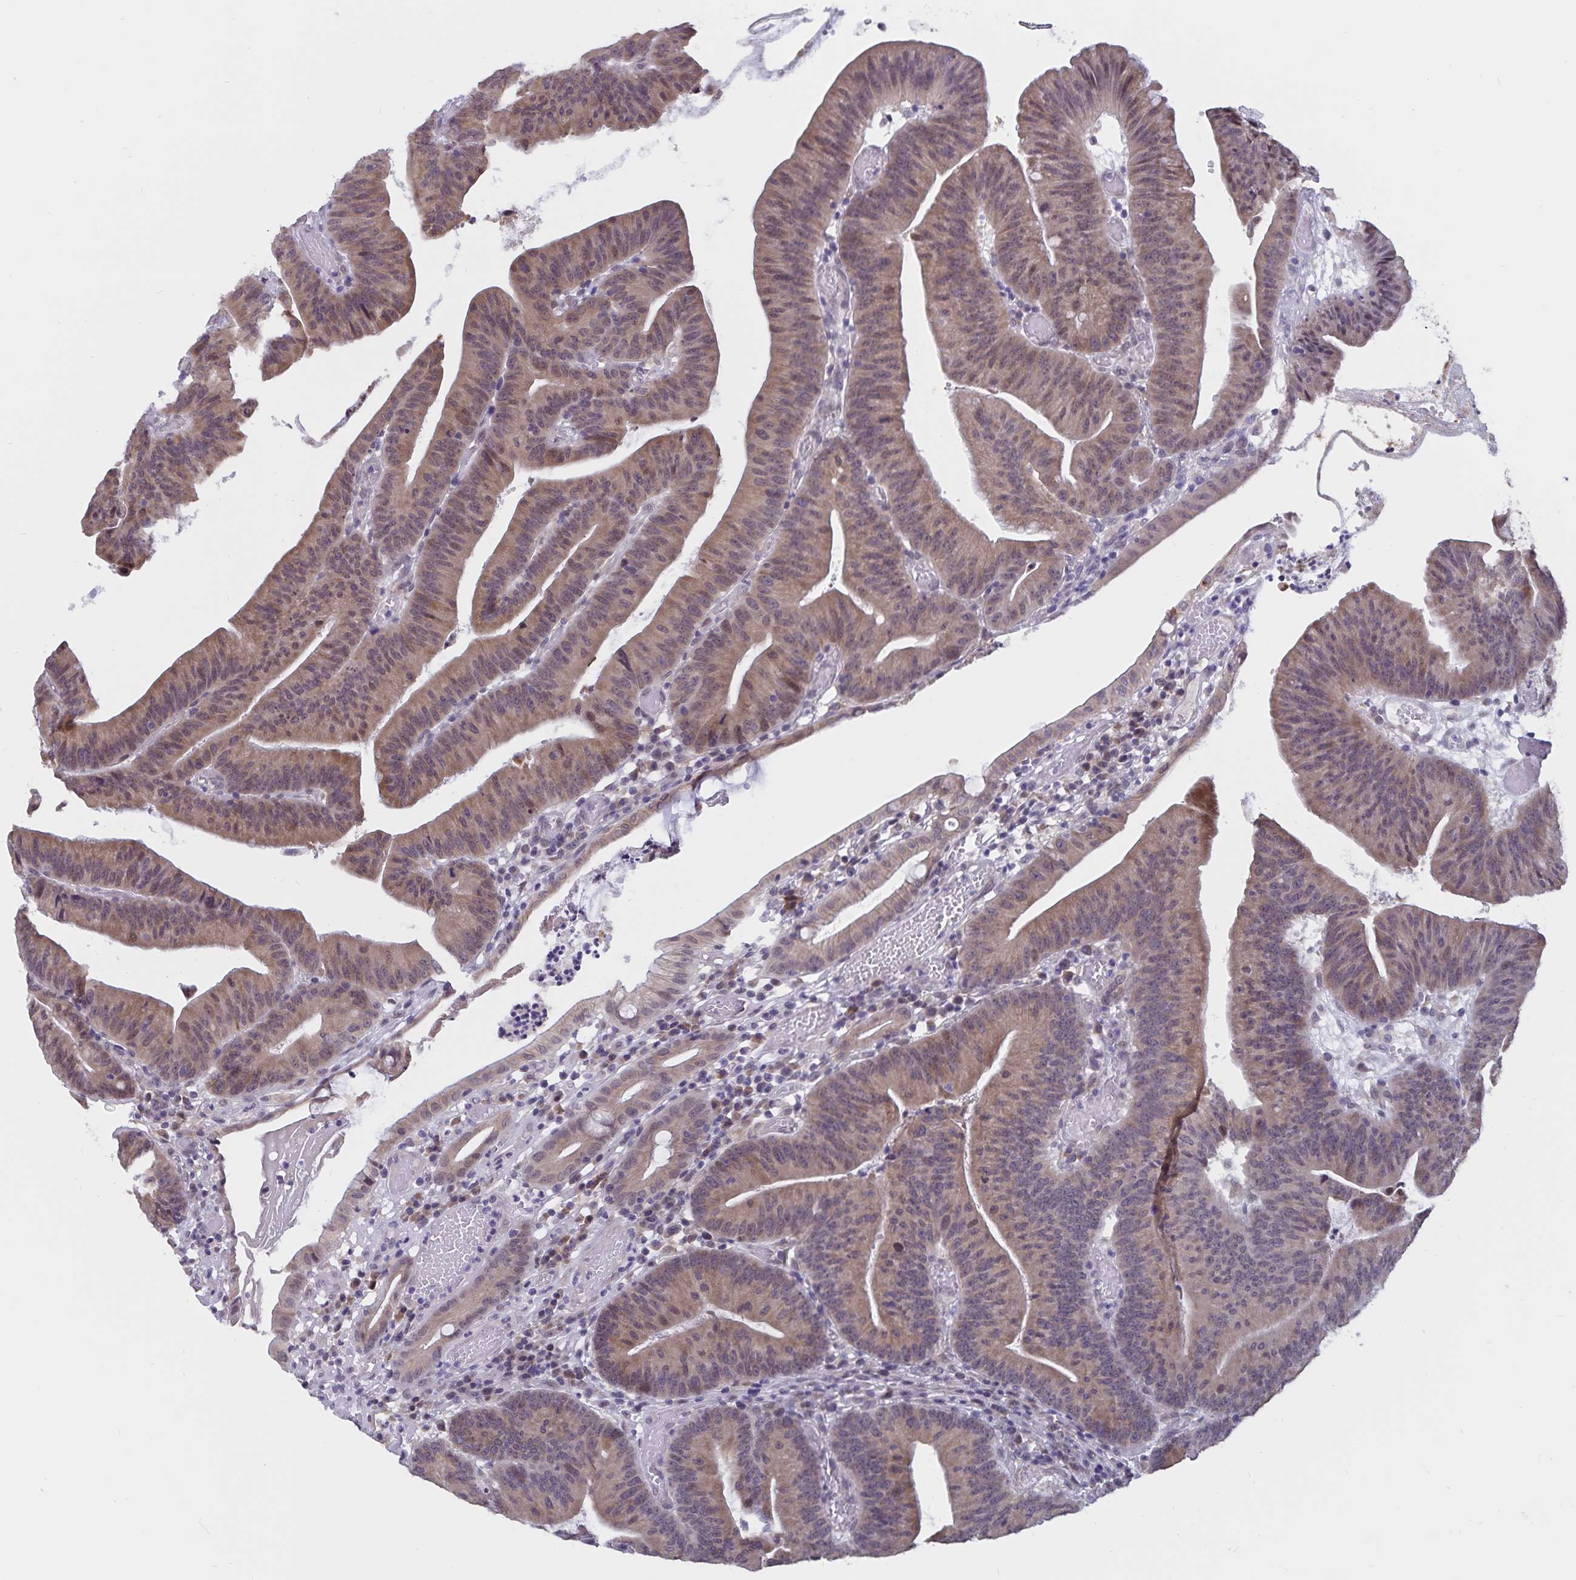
{"staining": {"intensity": "weak", "quantity": ">75%", "location": "cytoplasmic/membranous"}, "tissue": "colorectal cancer", "cell_type": "Tumor cells", "image_type": "cancer", "snomed": [{"axis": "morphology", "description": "Adenocarcinoma, NOS"}, {"axis": "topography", "description": "Colon"}], "caption": "This micrograph displays immunohistochemistry (IHC) staining of colorectal cancer, with low weak cytoplasmic/membranous positivity in approximately >75% of tumor cells.", "gene": "ATP2A2", "patient": {"sex": "female", "age": 78}}